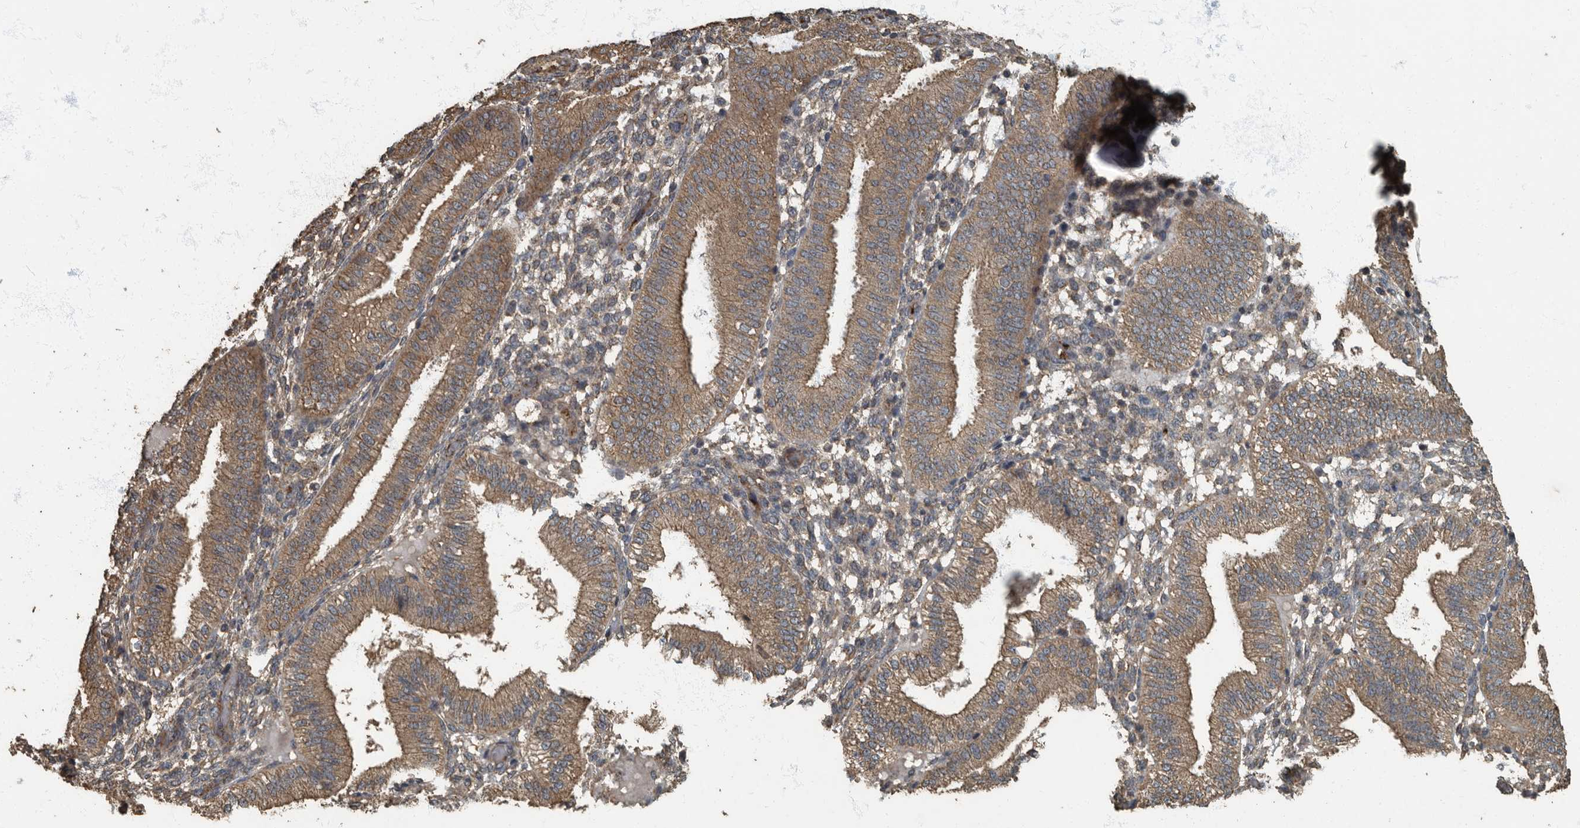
{"staining": {"intensity": "weak", "quantity": "<25%", "location": "cytoplasmic/membranous"}, "tissue": "endometrium", "cell_type": "Cells in endometrial stroma", "image_type": "normal", "snomed": [{"axis": "morphology", "description": "Normal tissue, NOS"}, {"axis": "topography", "description": "Endometrium"}], "caption": "High power microscopy histopathology image of an immunohistochemistry micrograph of normal endometrium, revealing no significant positivity in cells in endometrial stroma. (IHC, brightfield microscopy, high magnification).", "gene": "IL15RA", "patient": {"sex": "female", "age": 39}}